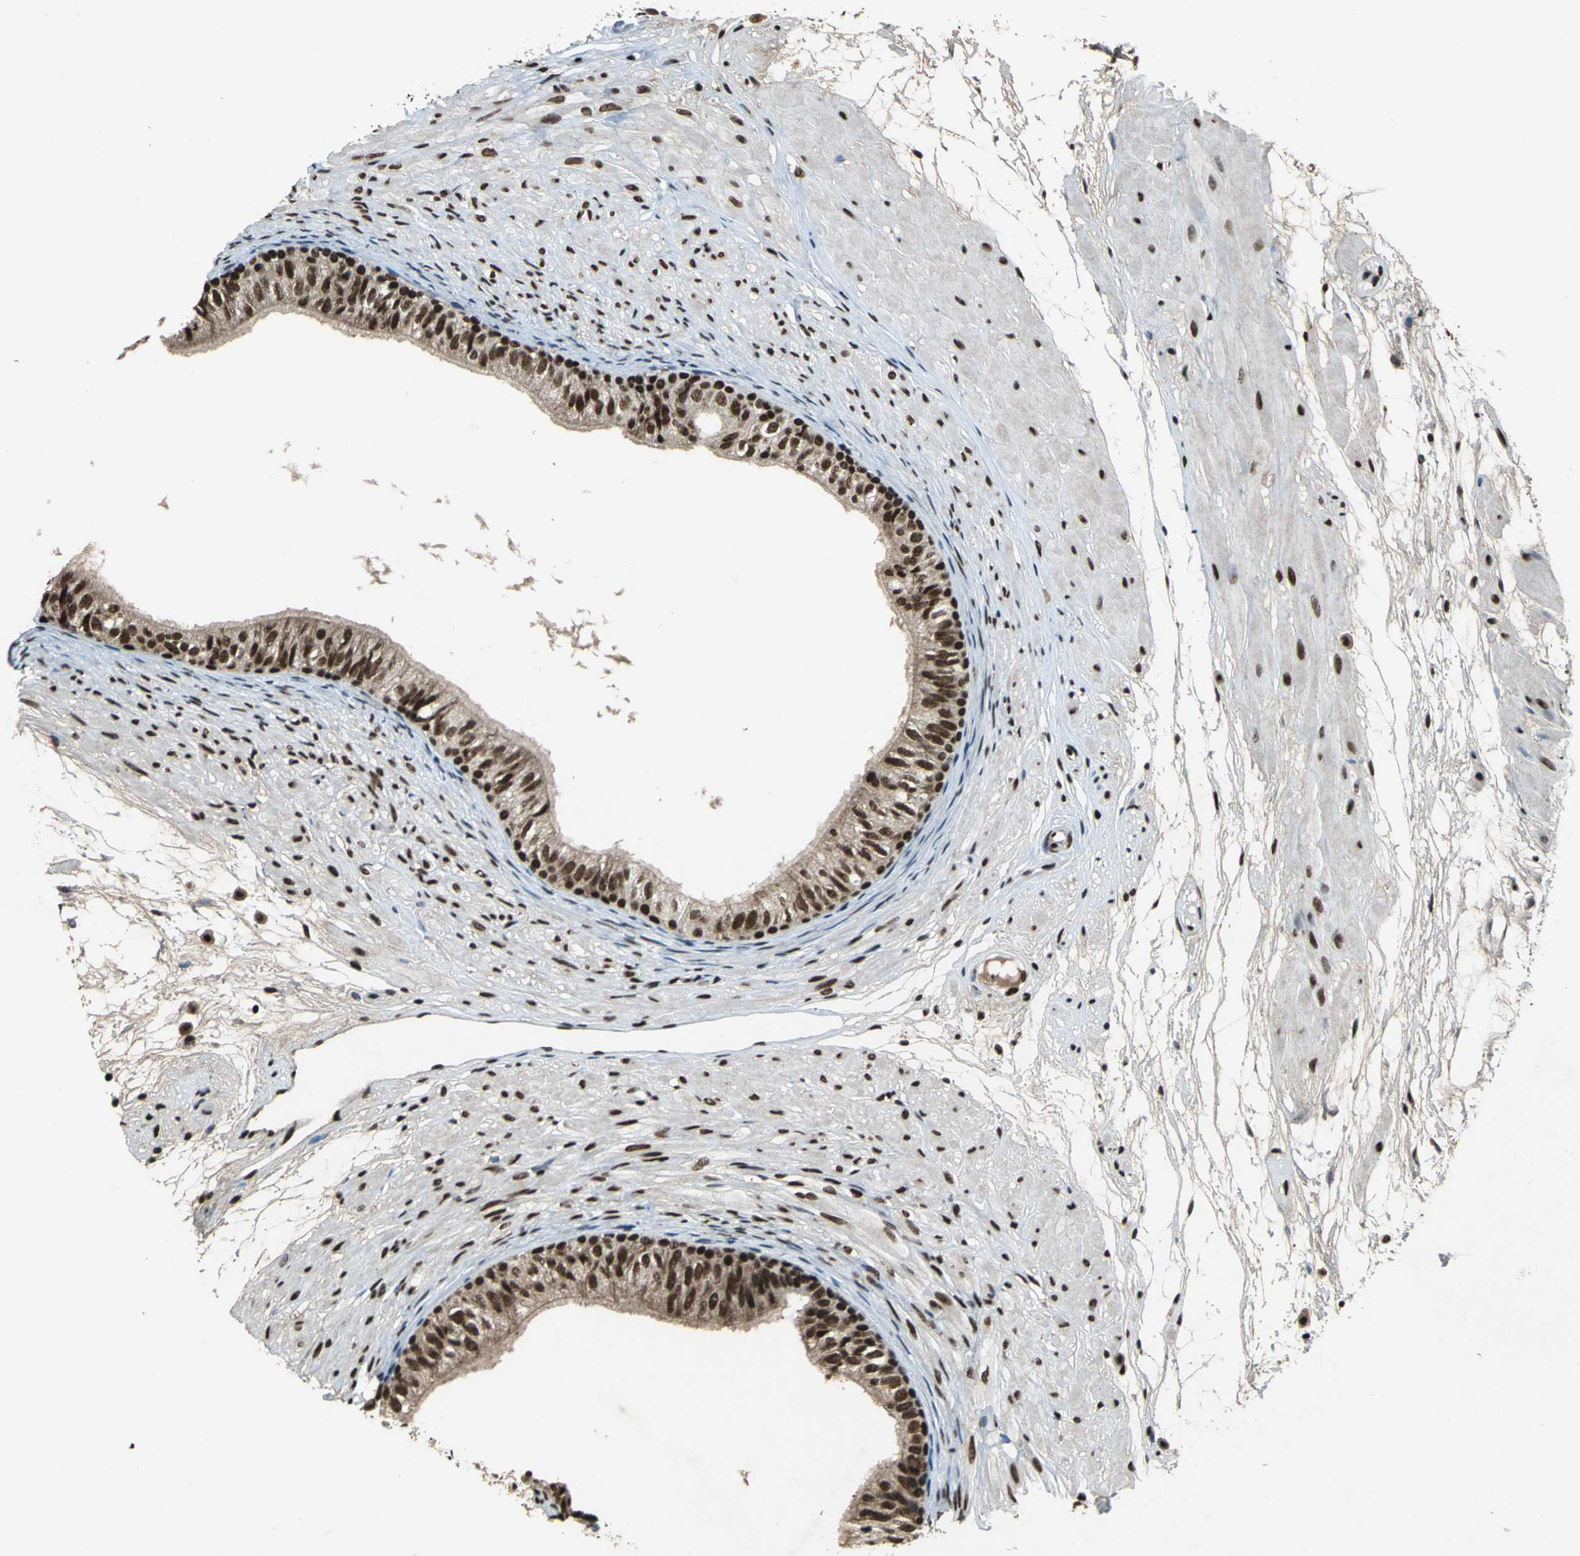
{"staining": {"intensity": "strong", "quantity": ">75%", "location": "cytoplasmic/membranous,nuclear"}, "tissue": "epididymis", "cell_type": "Glandular cells", "image_type": "normal", "snomed": [{"axis": "morphology", "description": "Normal tissue, NOS"}, {"axis": "morphology", "description": "Atrophy, NOS"}, {"axis": "topography", "description": "Testis"}, {"axis": "topography", "description": "Epididymis"}], "caption": "Immunohistochemical staining of unremarkable human epididymis demonstrates high levels of strong cytoplasmic/membranous,nuclear expression in approximately >75% of glandular cells.", "gene": "MTA2", "patient": {"sex": "male", "age": 18}}